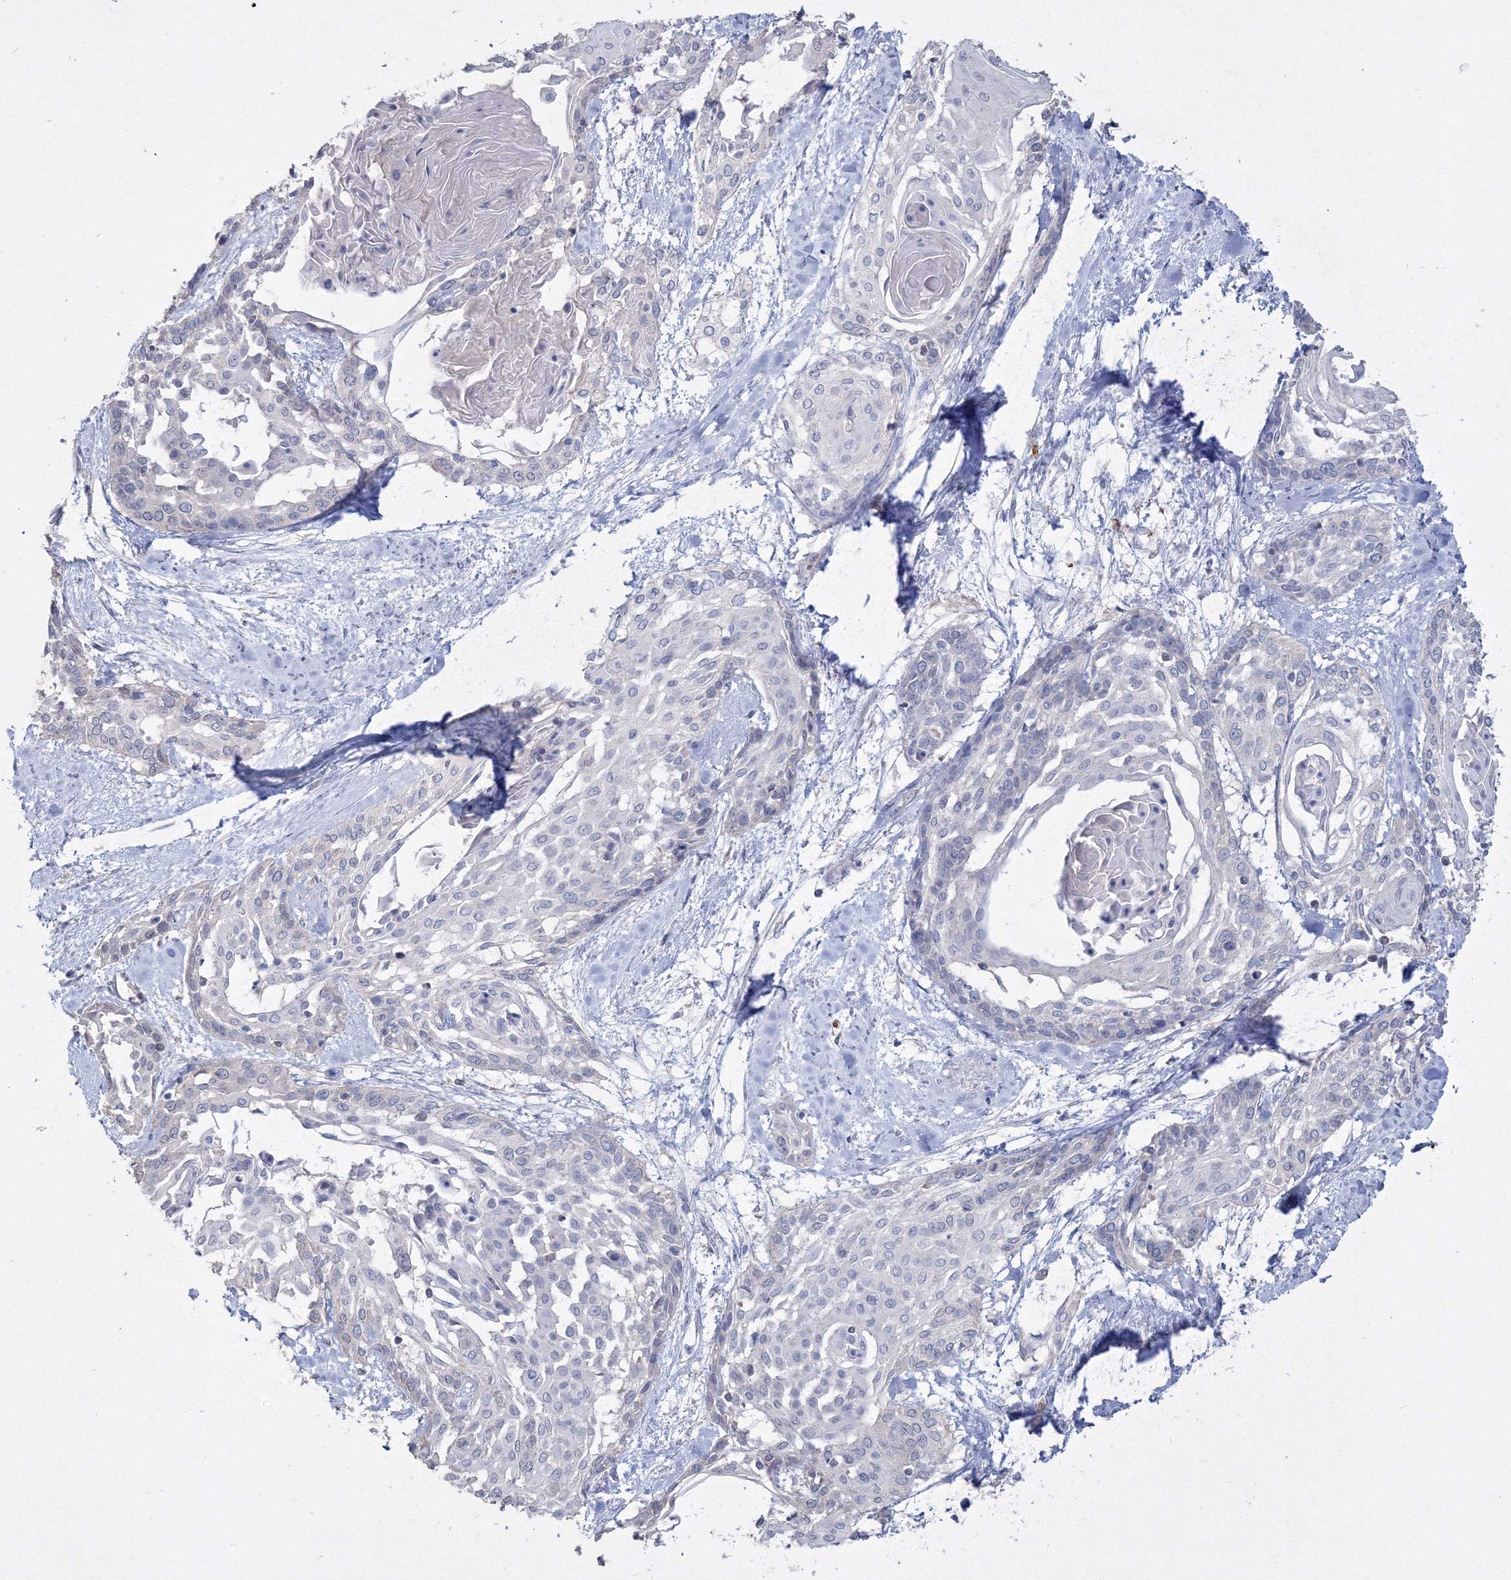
{"staining": {"intensity": "negative", "quantity": "none", "location": "none"}, "tissue": "cervical cancer", "cell_type": "Tumor cells", "image_type": "cancer", "snomed": [{"axis": "morphology", "description": "Squamous cell carcinoma, NOS"}, {"axis": "topography", "description": "Cervix"}], "caption": "Cervical squamous cell carcinoma was stained to show a protein in brown. There is no significant staining in tumor cells. The staining was performed using DAB (3,3'-diaminobenzidine) to visualize the protein expression in brown, while the nuclei were stained in blue with hematoxylin (Magnification: 20x).", "gene": "GRSF1", "patient": {"sex": "female", "age": 57}}